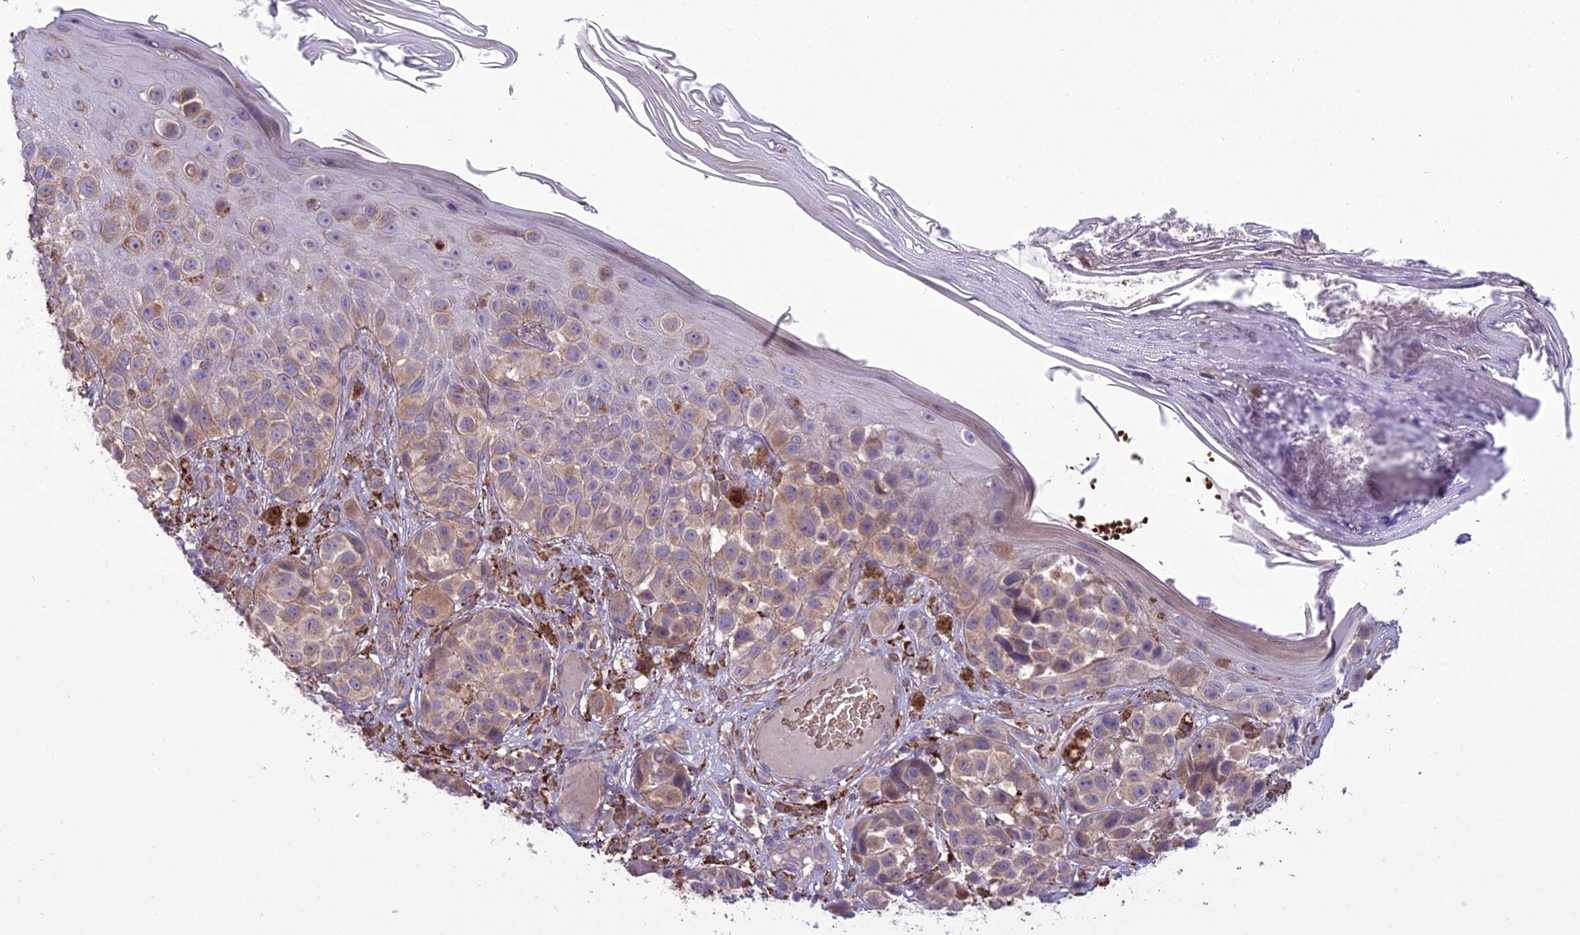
{"staining": {"intensity": "weak", "quantity": ">75%", "location": "cytoplasmic/membranous"}, "tissue": "melanoma", "cell_type": "Tumor cells", "image_type": "cancer", "snomed": [{"axis": "morphology", "description": "Malignant melanoma, NOS"}, {"axis": "topography", "description": "Skin"}], "caption": "A histopathology image of melanoma stained for a protein displays weak cytoplasmic/membranous brown staining in tumor cells.", "gene": "TBC1D24", "patient": {"sex": "male", "age": 38}}